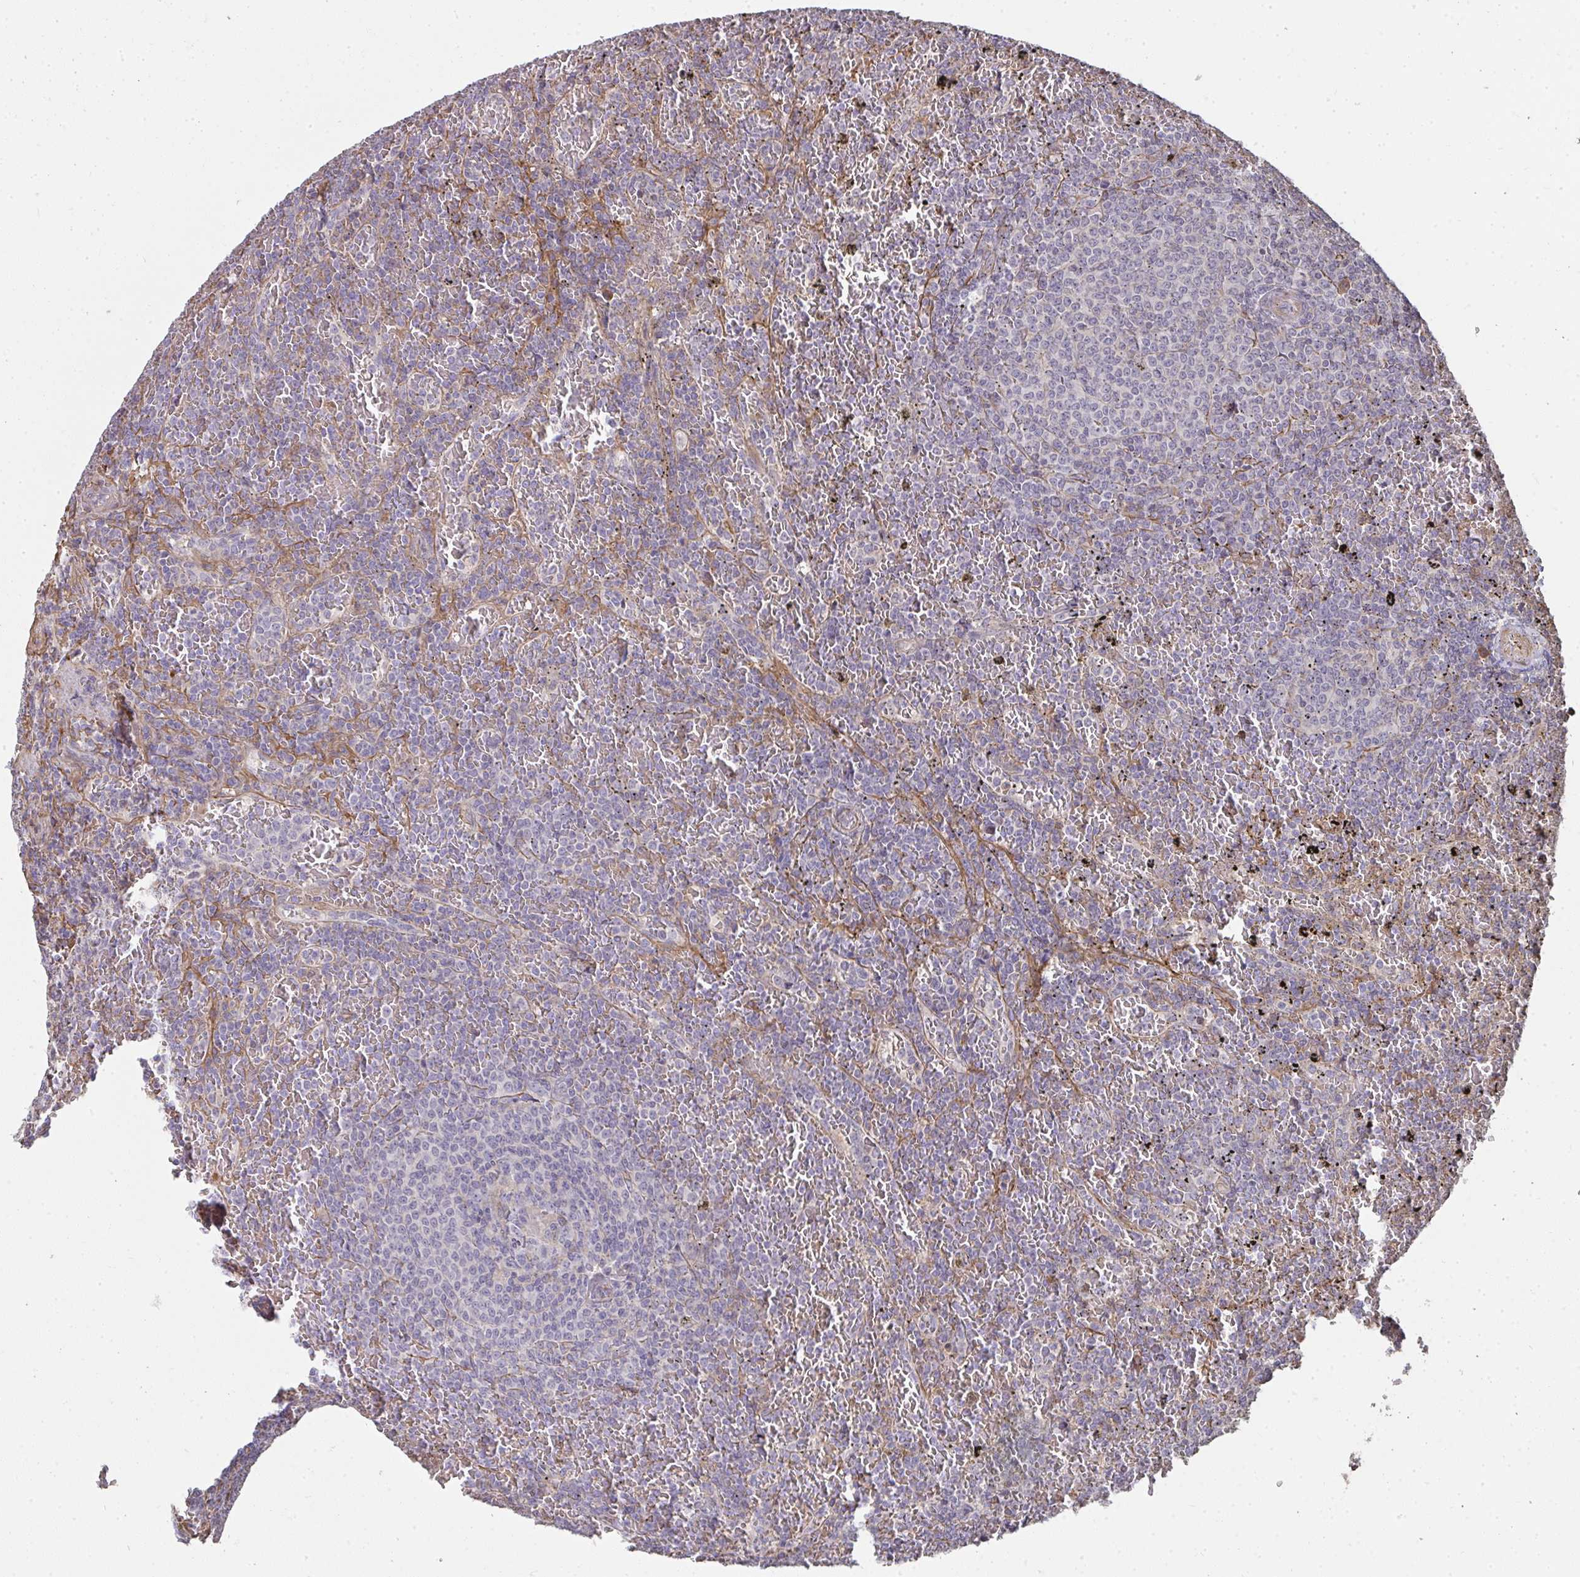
{"staining": {"intensity": "negative", "quantity": "none", "location": "none"}, "tissue": "lymphoma", "cell_type": "Tumor cells", "image_type": "cancer", "snomed": [{"axis": "morphology", "description": "Malignant lymphoma, non-Hodgkin's type, Low grade"}, {"axis": "topography", "description": "Spleen"}], "caption": "High magnification brightfield microscopy of lymphoma stained with DAB (3,3'-diaminobenzidine) (brown) and counterstained with hematoxylin (blue): tumor cells show no significant staining.", "gene": "ZFYVE28", "patient": {"sex": "female", "age": 77}}